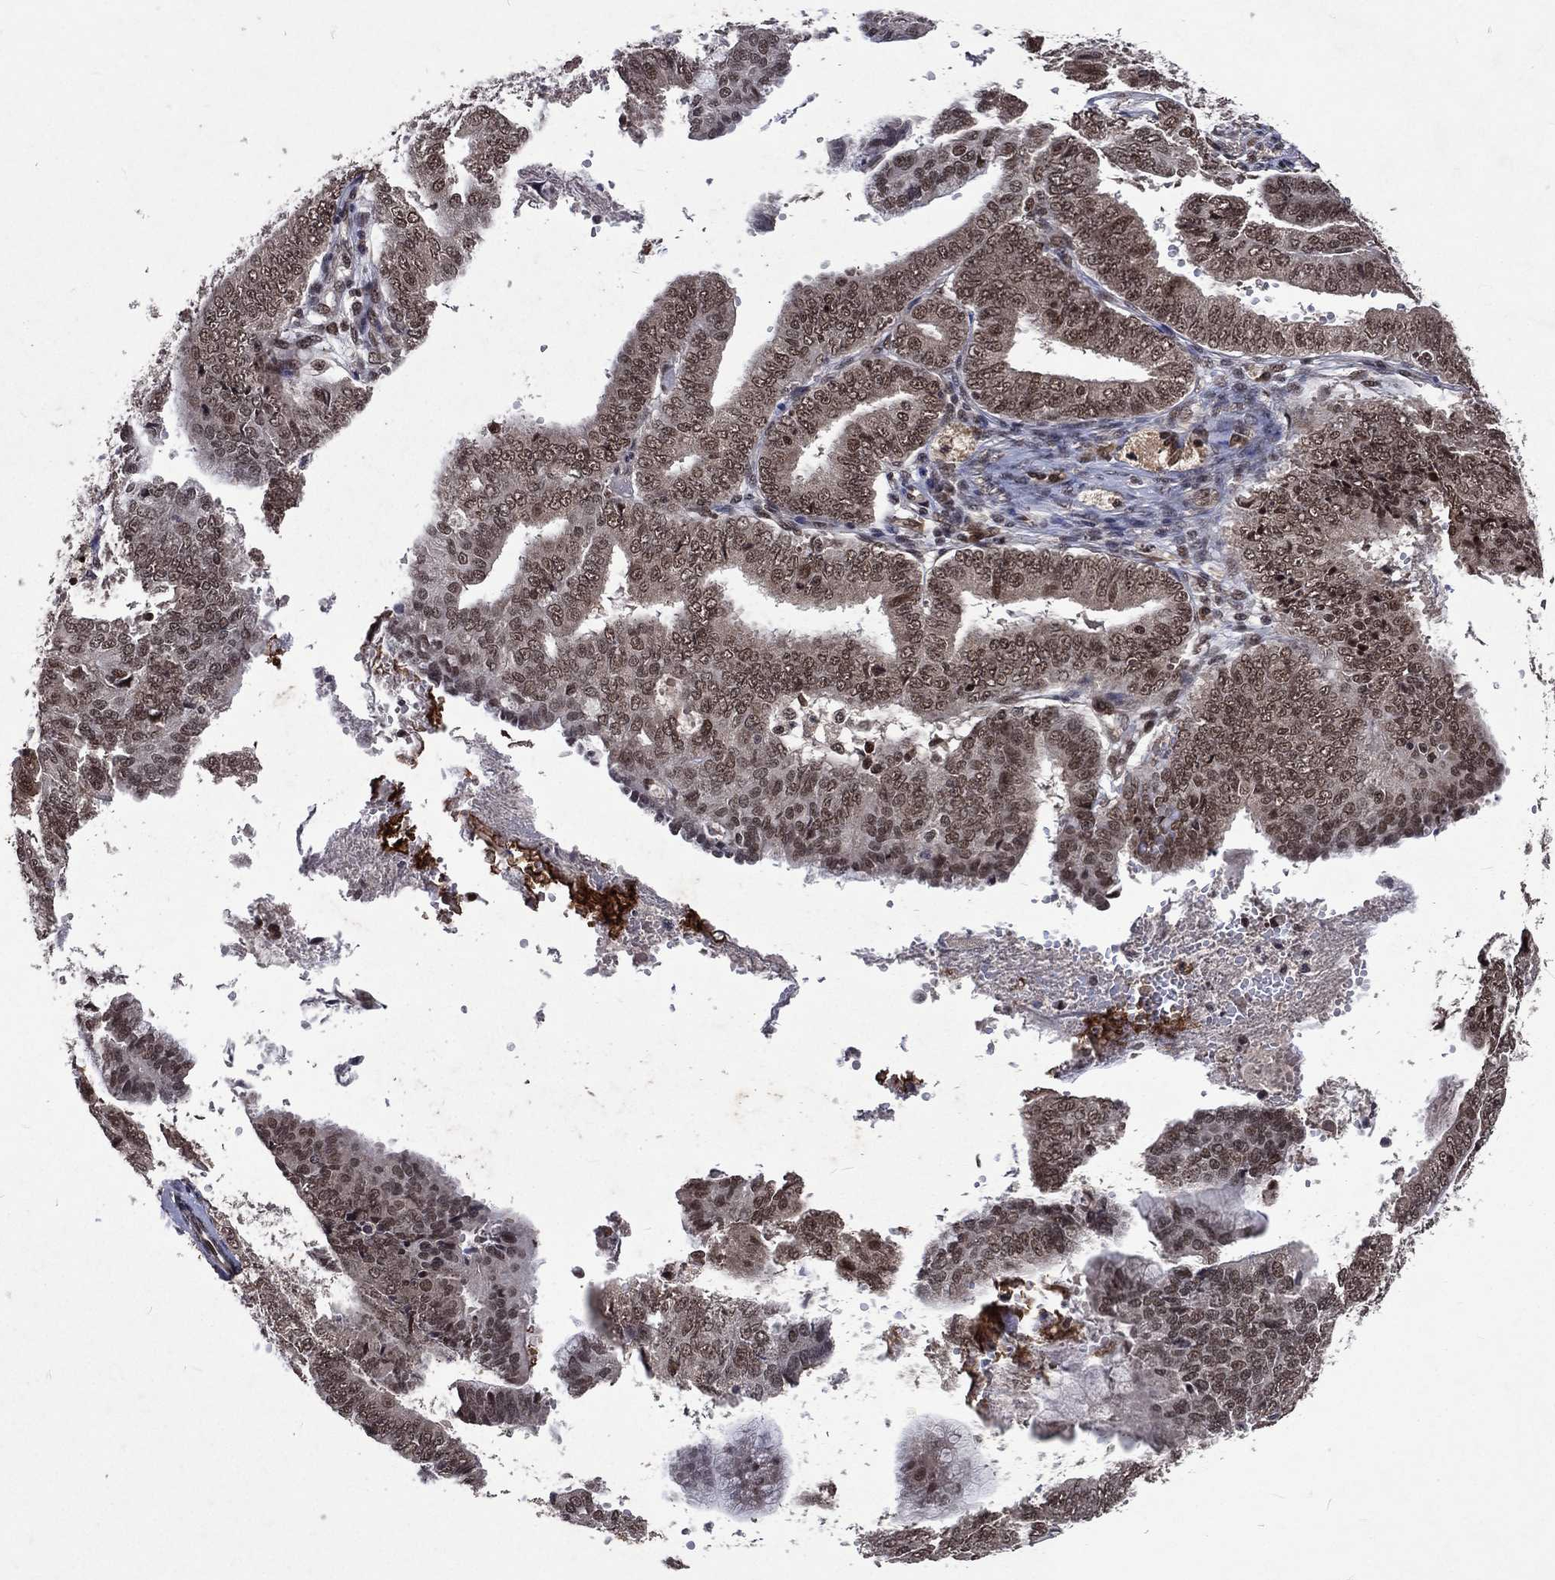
{"staining": {"intensity": "weak", "quantity": "25%-75%", "location": "cytoplasmic/membranous,nuclear"}, "tissue": "endometrial cancer", "cell_type": "Tumor cells", "image_type": "cancer", "snomed": [{"axis": "morphology", "description": "Adenocarcinoma, NOS"}, {"axis": "topography", "description": "Endometrium"}], "caption": "Endometrial cancer (adenocarcinoma) stained with a protein marker shows weak staining in tumor cells.", "gene": "DMAP1", "patient": {"sex": "female", "age": 63}}